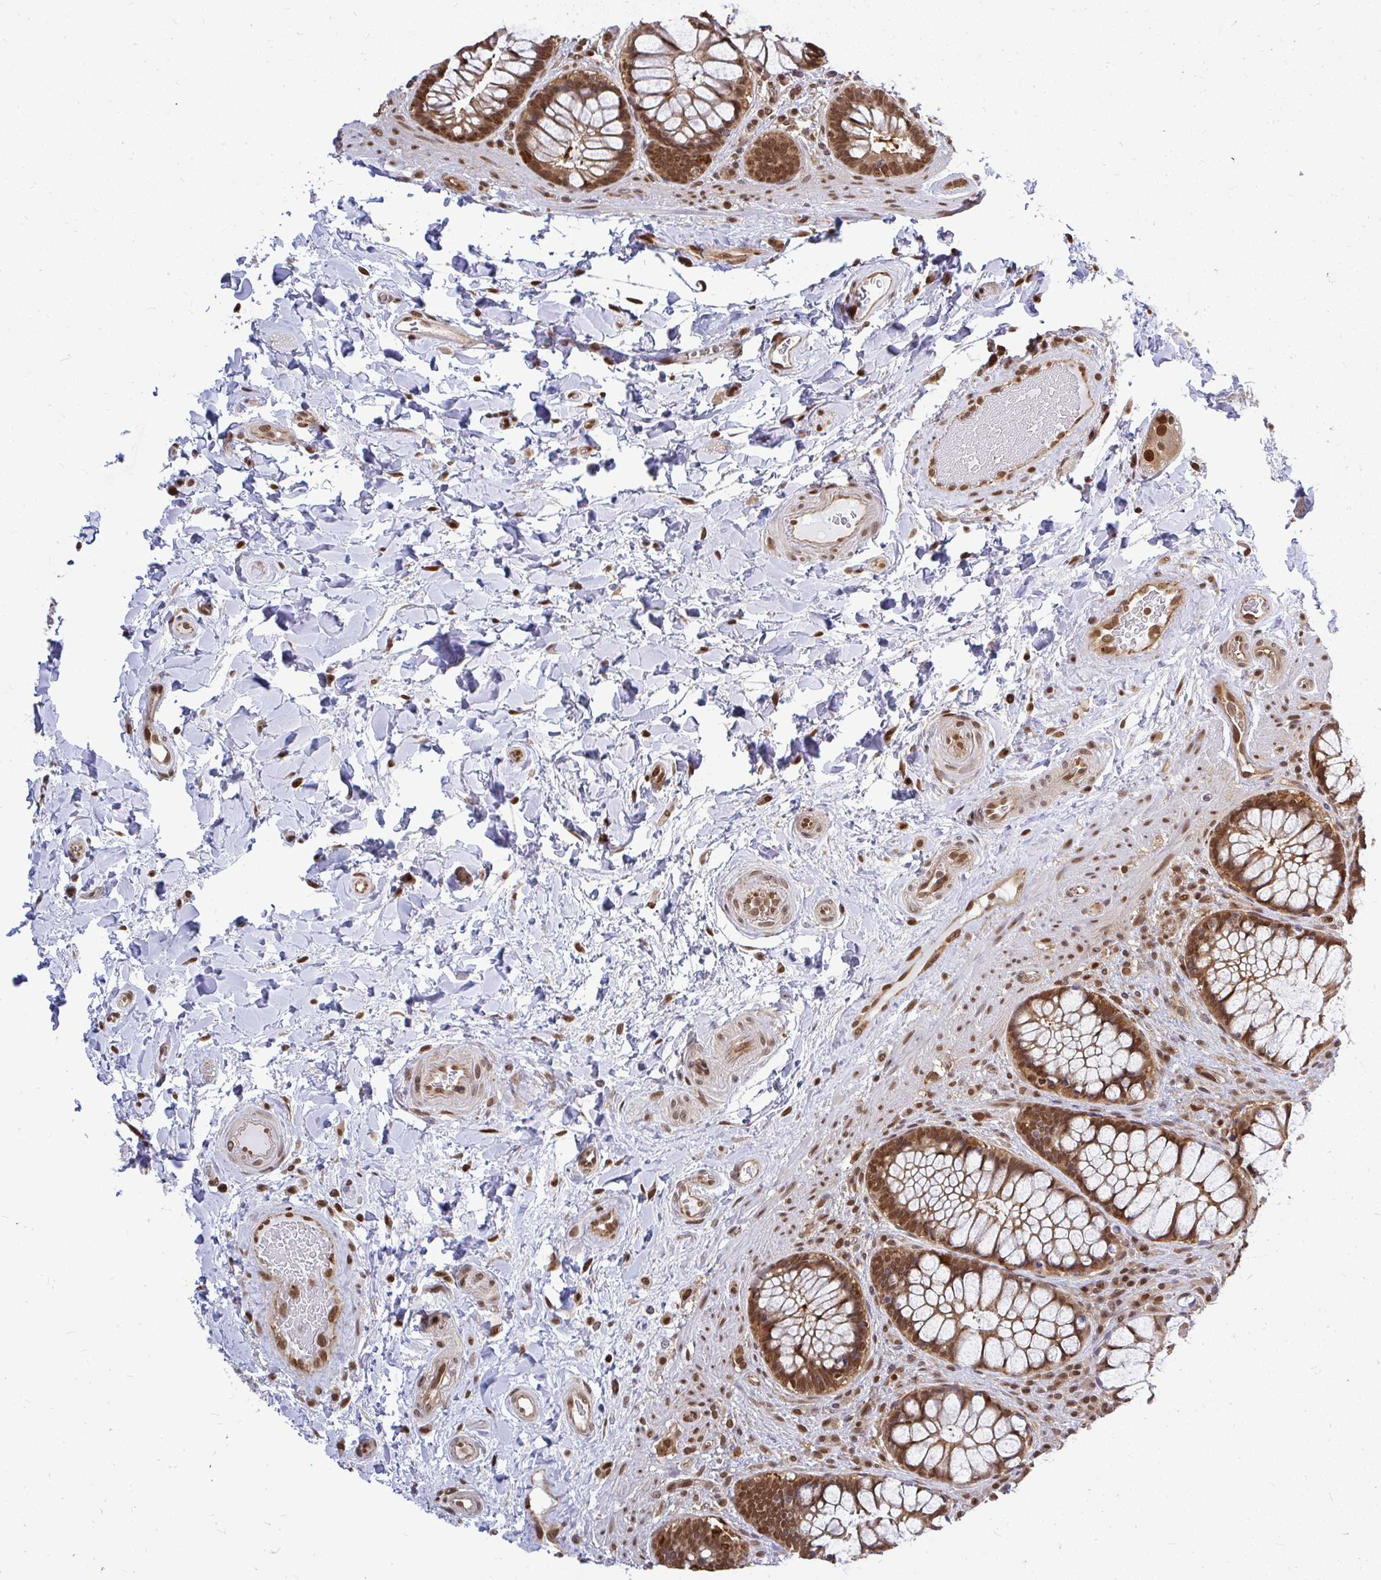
{"staining": {"intensity": "strong", "quantity": ">75%", "location": "nuclear"}, "tissue": "rectum", "cell_type": "Glandular cells", "image_type": "normal", "snomed": [{"axis": "morphology", "description": "Normal tissue, NOS"}, {"axis": "topography", "description": "Rectum"}], "caption": "The immunohistochemical stain labels strong nuclear staining in glandular cells of normal rectum.", "gene": "XPO1", "patient": {"sex": "female", "age": 58}}